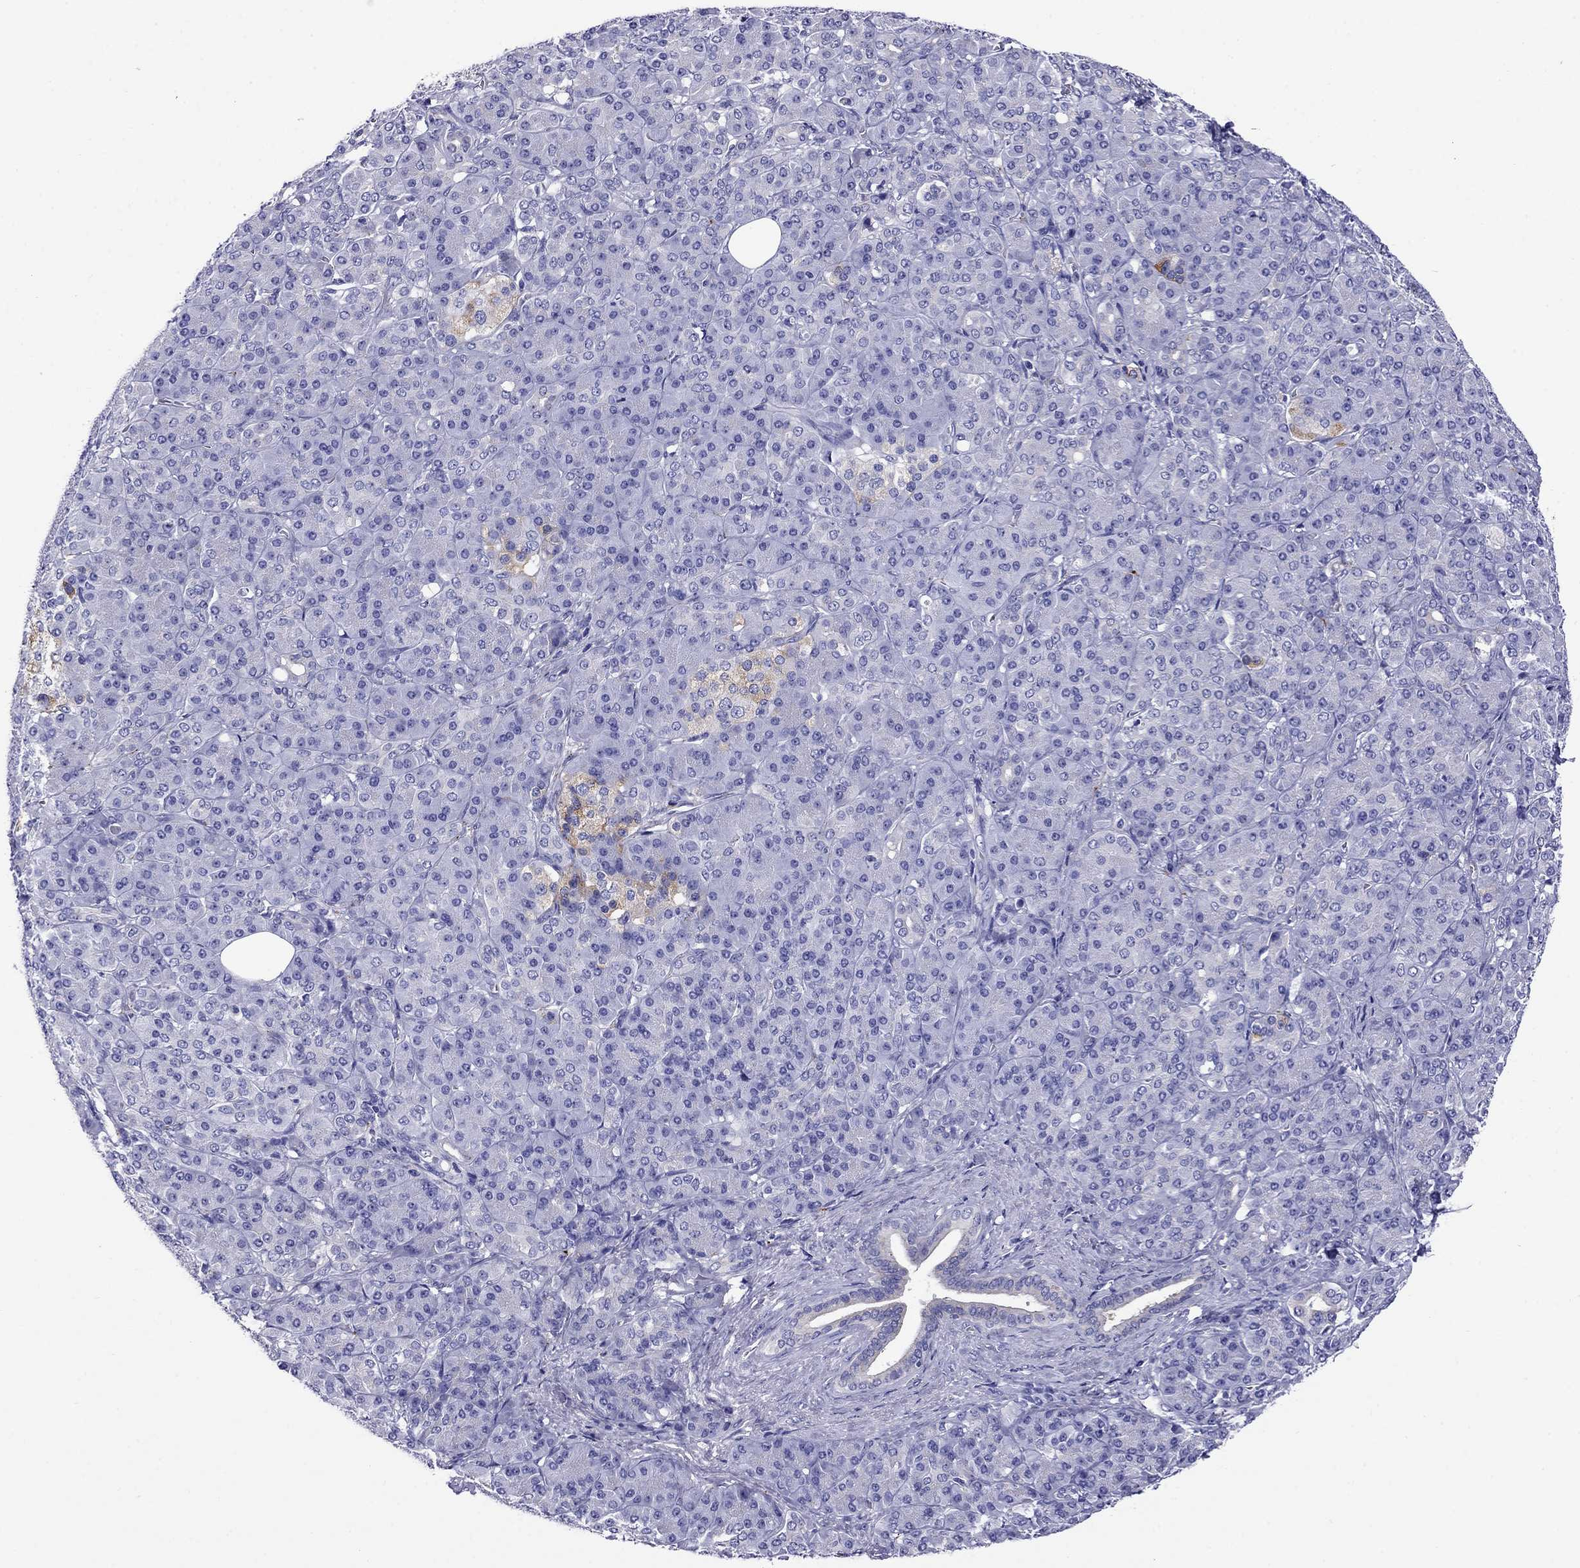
{"staining": {"intensity": "weak", "quantity": "25%-75%", "location": "cytoplasmic/membranous"}, "tissue": "pancreatic cancer", "cell_type": "Tumor cells", "image_type": "cancer", "snomed": [{"axis": "morphology", "description": "Normal tissue, NOS"}, {"axis": "morphology", "description": "Inflammation, NOS"}, {"axis": "morphology", "description": "Adenocarcinoma, NOS"}, {"axis": "topography", "description": "Pancreas"}], "caption": "Approximately 25%-75% of tumor cells in human pancreatic cancer demonstrate weak cytoplasmic/membranous protein positivity as visualized by brown immunohistochemical staining.", "gene": "SCG2", "patient": {"sex": "male", "age": 57}}